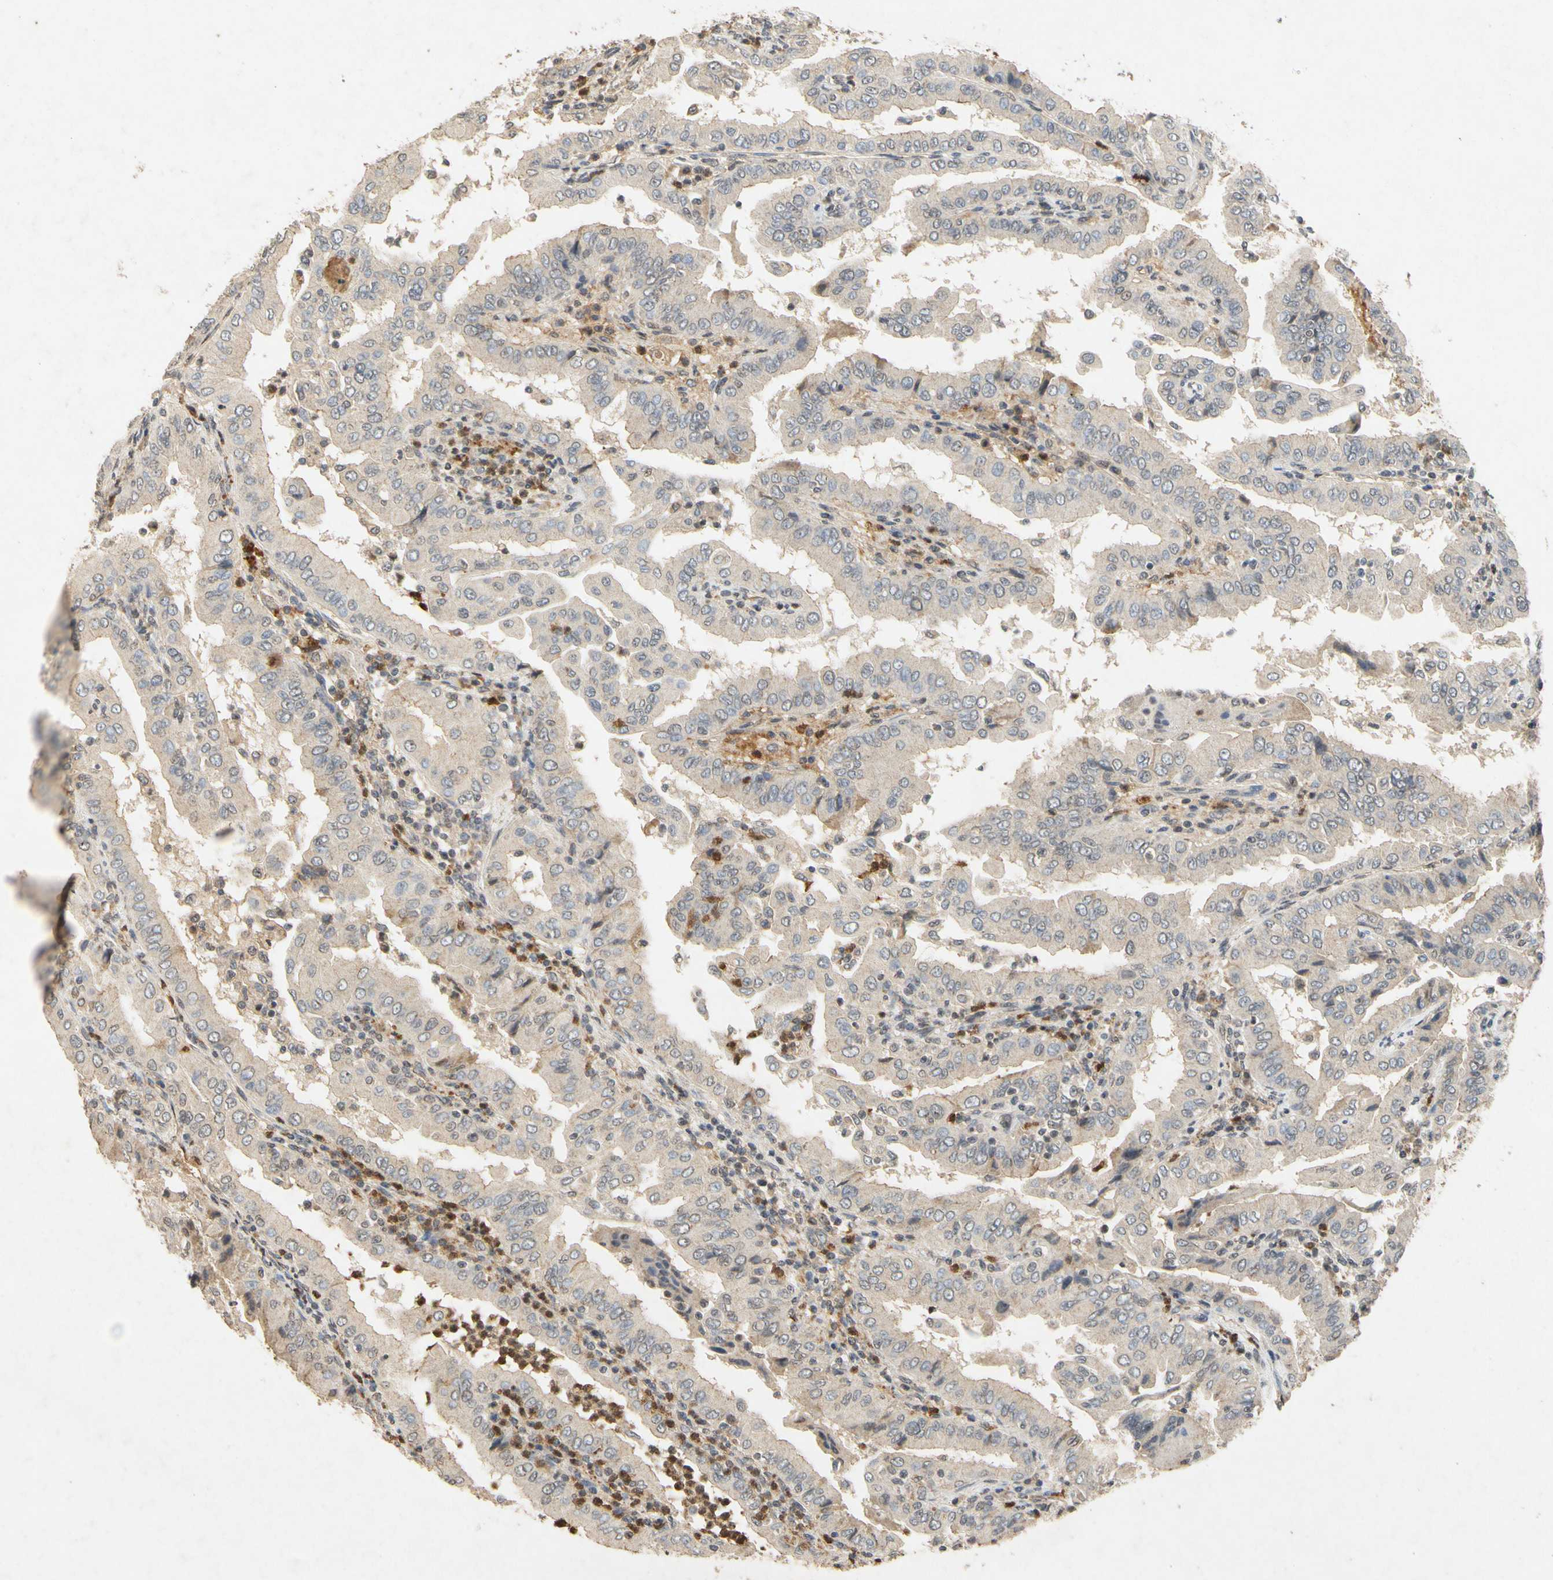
{"staining": {"intensity": "weak", "quantity": "<25%", "location": "cytoplasmic/membranous"}, "tissue": "thyroid cancer", "cell_type": "Tumor cells", "image_type": "cancer", "snomed": [{"axis": "morphology", "description": "Papillary adenocarcinoma, NOS"}, {"axis": "topography", "description": "Thyroid gland"}], "caption": "High magnification brightfield microscopy of papillary adenocarcinoma (thyroid) stained with DAB (brown) and counterstained with hematoxylin (blue): tumor cells show no significant expression. (Stains: DAB IHC with hematoxylin counter stain, Microscopy: brightfield microscopy at high magnification).", "gene": "CP", "patient": {"sex": "male", "age": 33}}